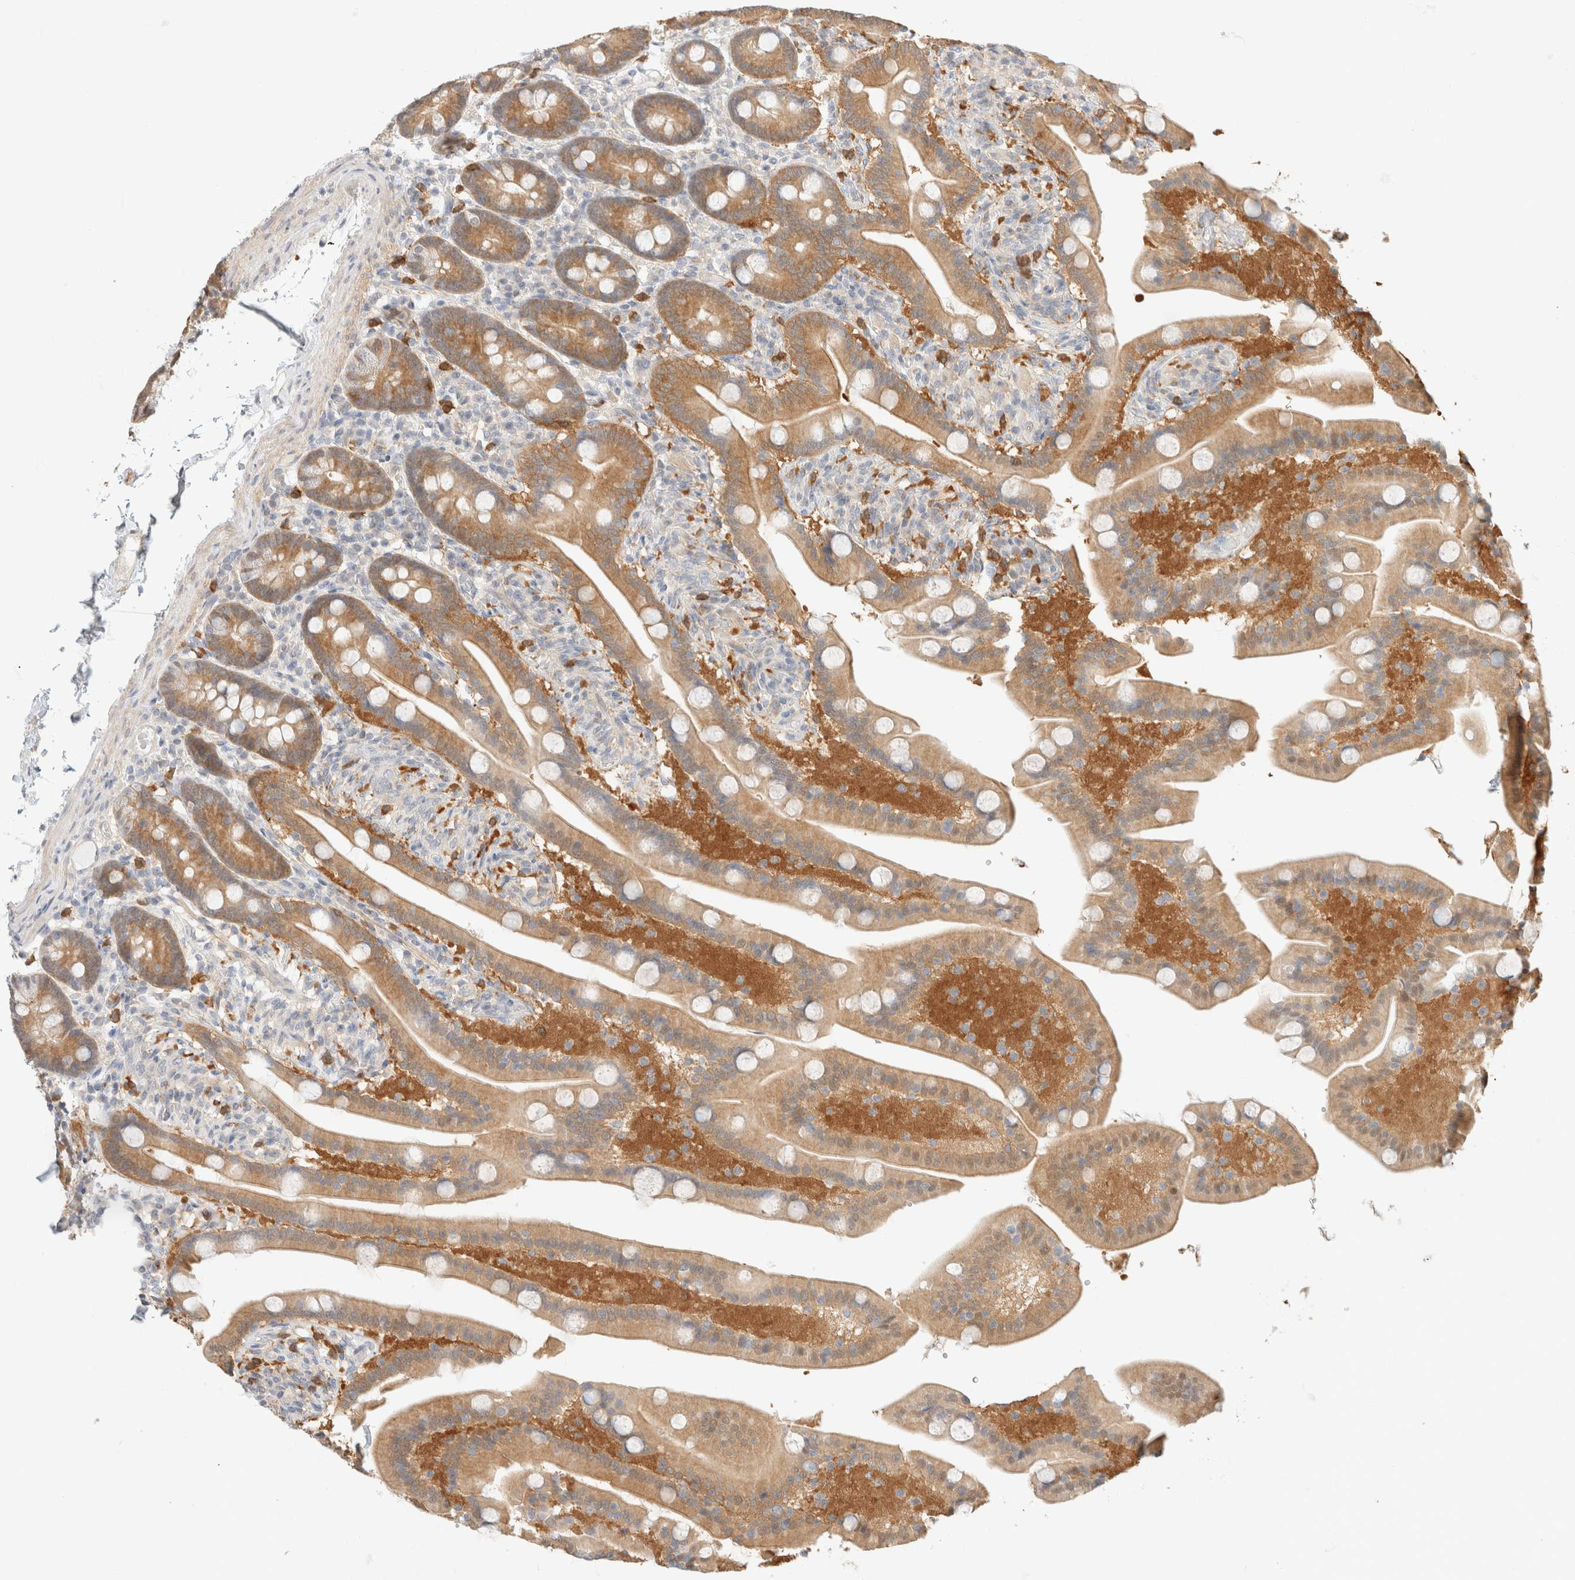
{"staining": {"intensity": "moderate", "quantity": ">75%", "location": "cytoplasmic/membranous"}, "tissue": "duodenum", "cell_type": "Glandular cells", "image_type": "normal", "snomed": [{"axis": "morphology", "description": "Normal tissue, NOS"}, {"axis": "topography", "description": "Duodenum"}], "caption": "Immunohistochemical staining of benign duodenum shows medium levels of moderate cytoplasmic/membranous staining in about >75% of glandular cells. The staining was performed using DAB (3,3'-diaminobenzidine), with brown indicating positive protein expression. Nuclei are stained blue with hematoxylin.", "gene": "GPI", "patient": {"sex": "male", "age": 54}}